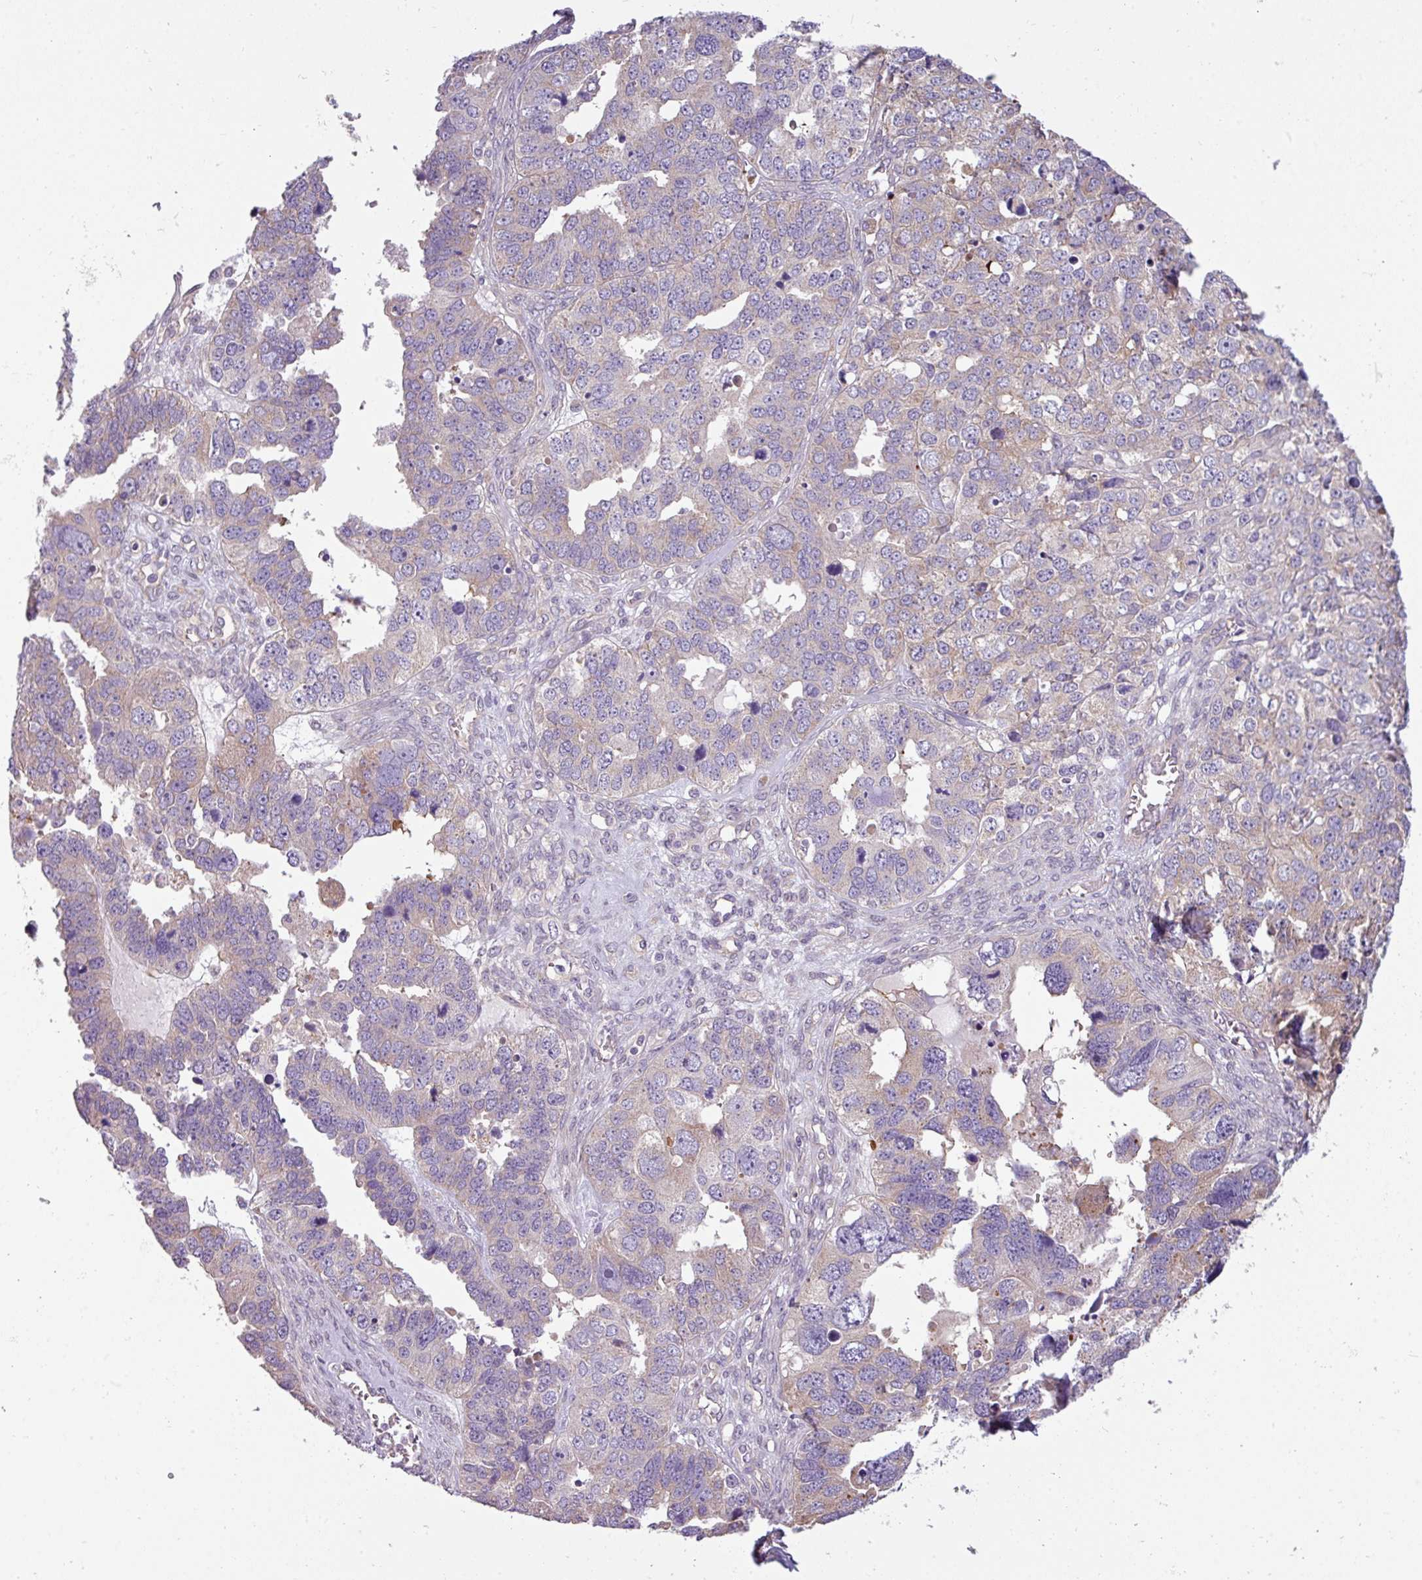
{"staining": {"intensity": "weak", "quantity": "<25%", "location": "cytoplasmic/membranous"}, "tissue": "ovarian cancer", "cell_type": "Tumor cells", "image_type": "cancer", "snomed": [{"axis": "morphology", "description": "Cystadenocarcinoma, serous, NOS"}, {"axis": "topography", "description": "Ovary"}], "caption": "Immunohistochemical staining of serous cystadenocarcinoma (ovarian) exhibits no significant positivity in tumor cells.", "gene": "CAMK2B", "patient": {"sex": "female", "age": 76}}